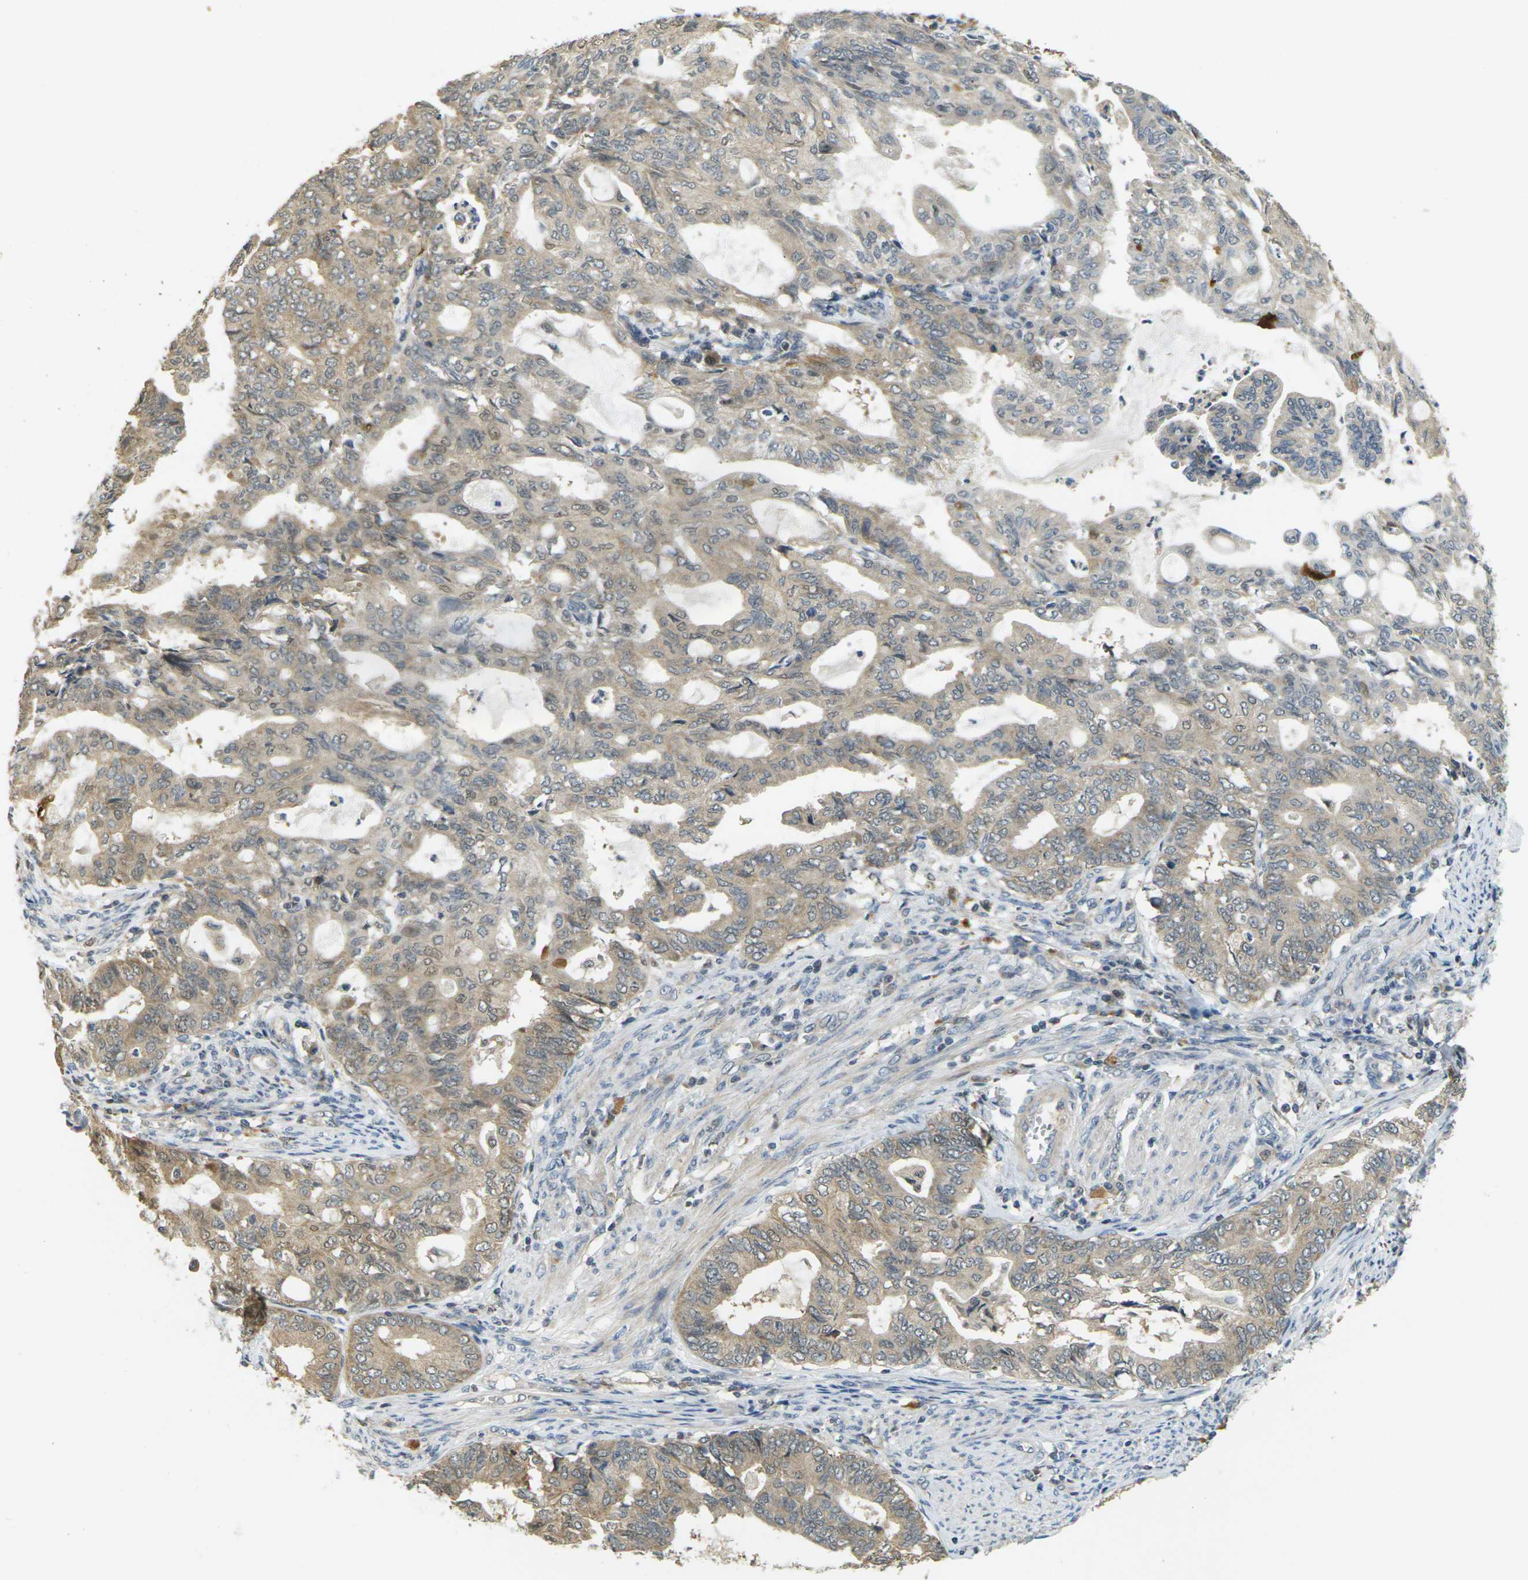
{"staining": {"intensity": "weak", "quantity": ">75%", "location": "cytoplasmic/membranous"}, "tissue": "endometrial cancer", "cell_type": "Tumor cells", "image_type": "cancer", "snomed": [{"axis": "morphology", "description": "Adenocarcinoma, NOS"}, {"axis": "topography", "description": "Endometrium"}], "caption": "High-power microscopy captured an immunohistochemistry image of endometrial cancer (adenocarcinoma), revealing weak cytoplasmic/membranous expression in about >75% of tumor cells.", "gene": "KLHL8", "patient": {"sex": "female", "age": 86}}